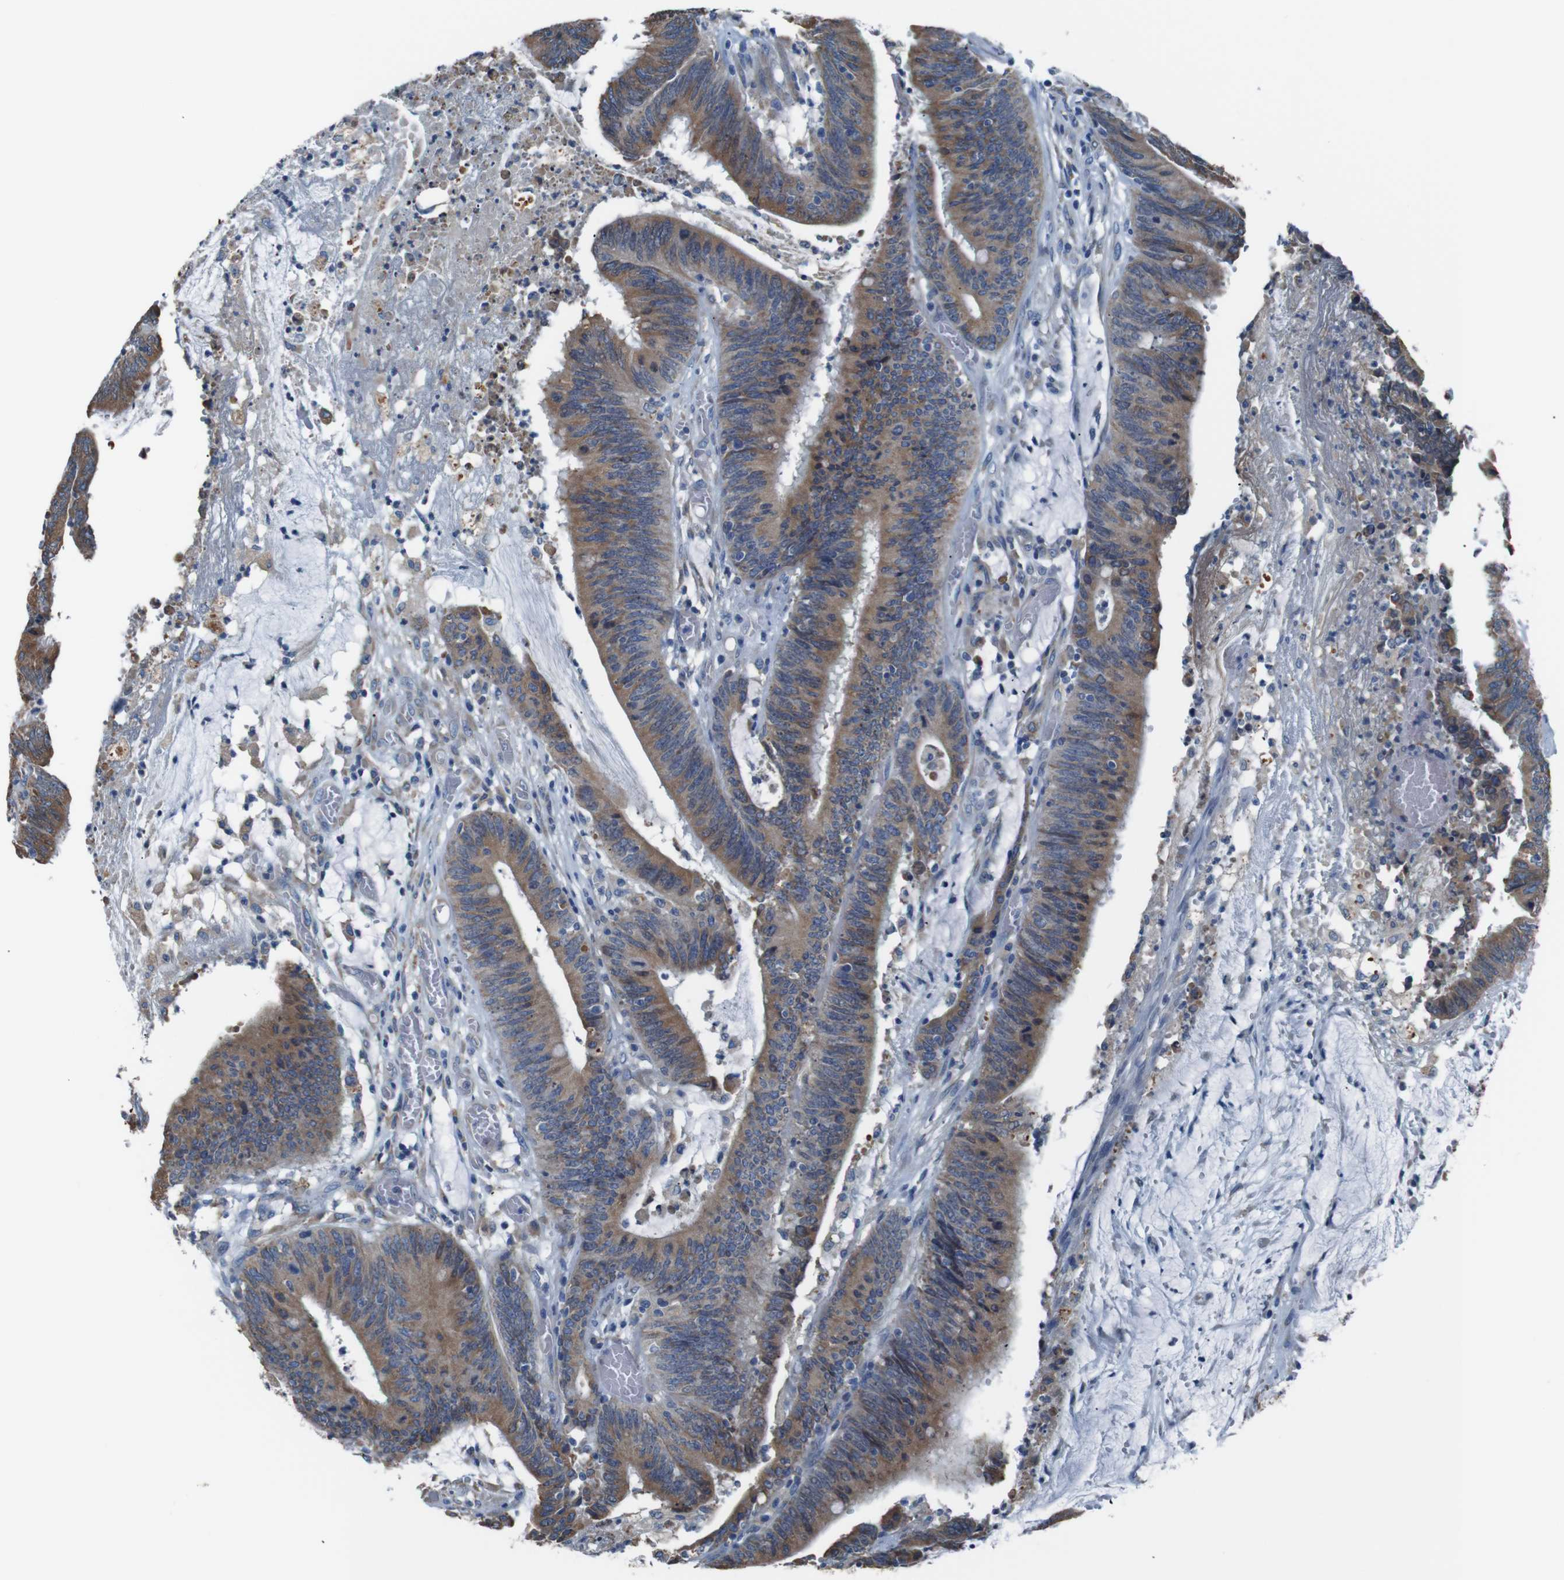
{"staining": {"intensity": "moderate", "quantity": ">75%", "location": "cytoplasmic/membranous"}, "tissue": "colorectal cancer", "cell_type": "Tumor cells", "image_type": "cancer", "snomed": [{"axis": "morphology", "description": "Adenocarcinoma, NOS"}, {"axis": "topography", "description": "Rectum"}], "caption": "Protein analysis of colorectal cancer (adenocarcinoma) tissue shows moderate cytoplasmic/membranous staining in approximately >75% of tumor cells.", "gene": "SIGMAR1", "patient": {"sex": "female", "age": 66}}